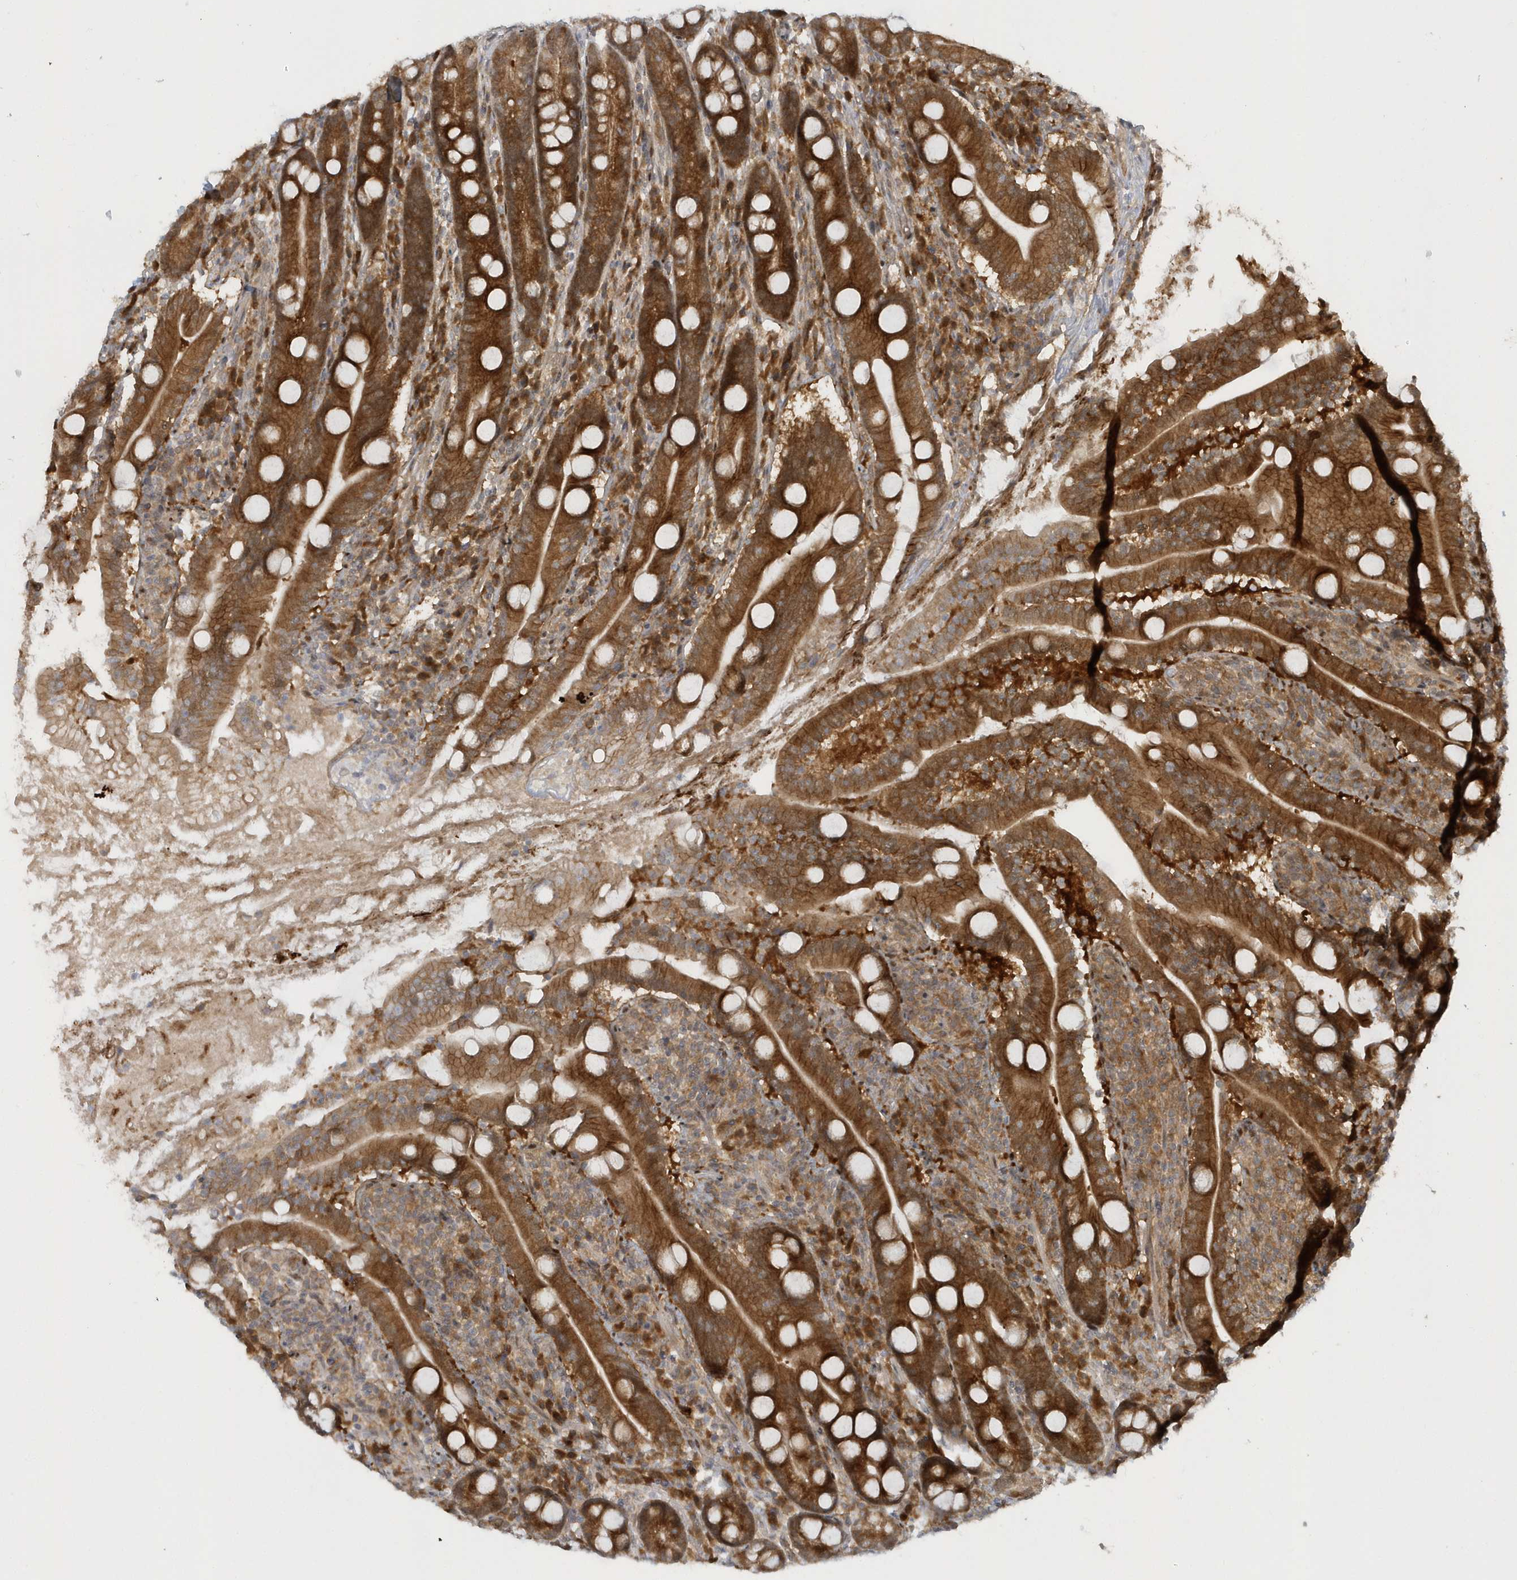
{"staining": {"intensity": "strong", "quantity": ">75%", "location": "cytoplasmic/membranous"}, "tissue": "duodenum", "cell_type": "Glandular cells", "image_type": "normal", "snomed": [{"axis": "morphology", "description": "Normal tissue, NOS"}, {"axis": "topography", "description": "Duodenum"}], "caption": "This is an image of immunohistochemistry (IHC) staining of benign duodenum, which shows strong staining in the cytoplasmic/membranous of glandular cells.", "gene": "ATG4A", "patient": {"sex": "male", "age": 35}}